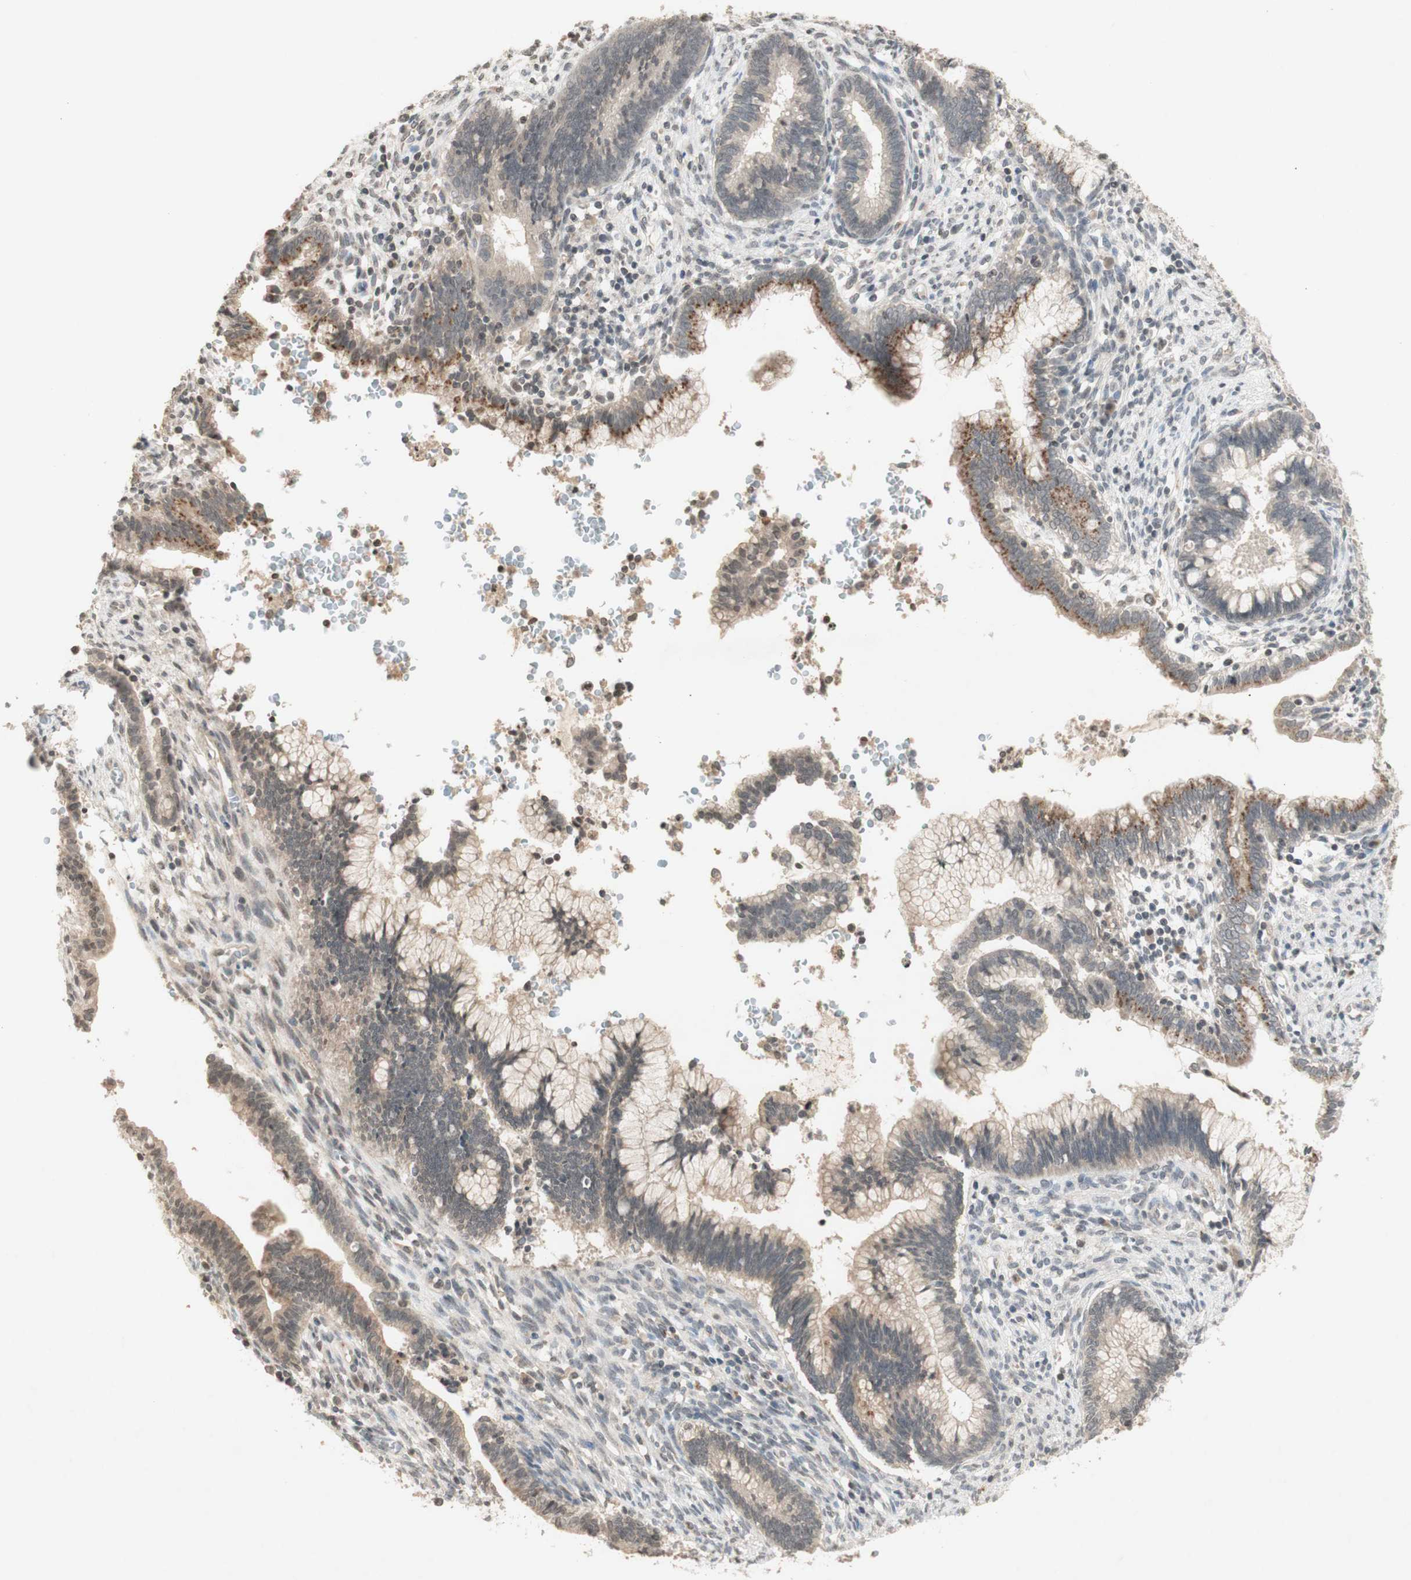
{"staining": {"intensity": "moderate", "quantity": "25%-75%", "location": "cytoplasmic/membranous"}, "tissue": "cervical cancer", "cell_type": "Tumor cells", "image_type": "cancer", "snomed": [{"axis": "morphology", "description": "Adenocarcinoma, NOS"}, {"axis": "topography", "description": "Cervix"}], "caption": "Adenocarcinoma (cervical) was stained to show a protein in brown. There is medium levels of moderate cytoplasmic/membranous positivity in approximately 25%-75% of tumor cells.", "gene": "GLI1", "patient": {"sex": "female", "age": 44}}